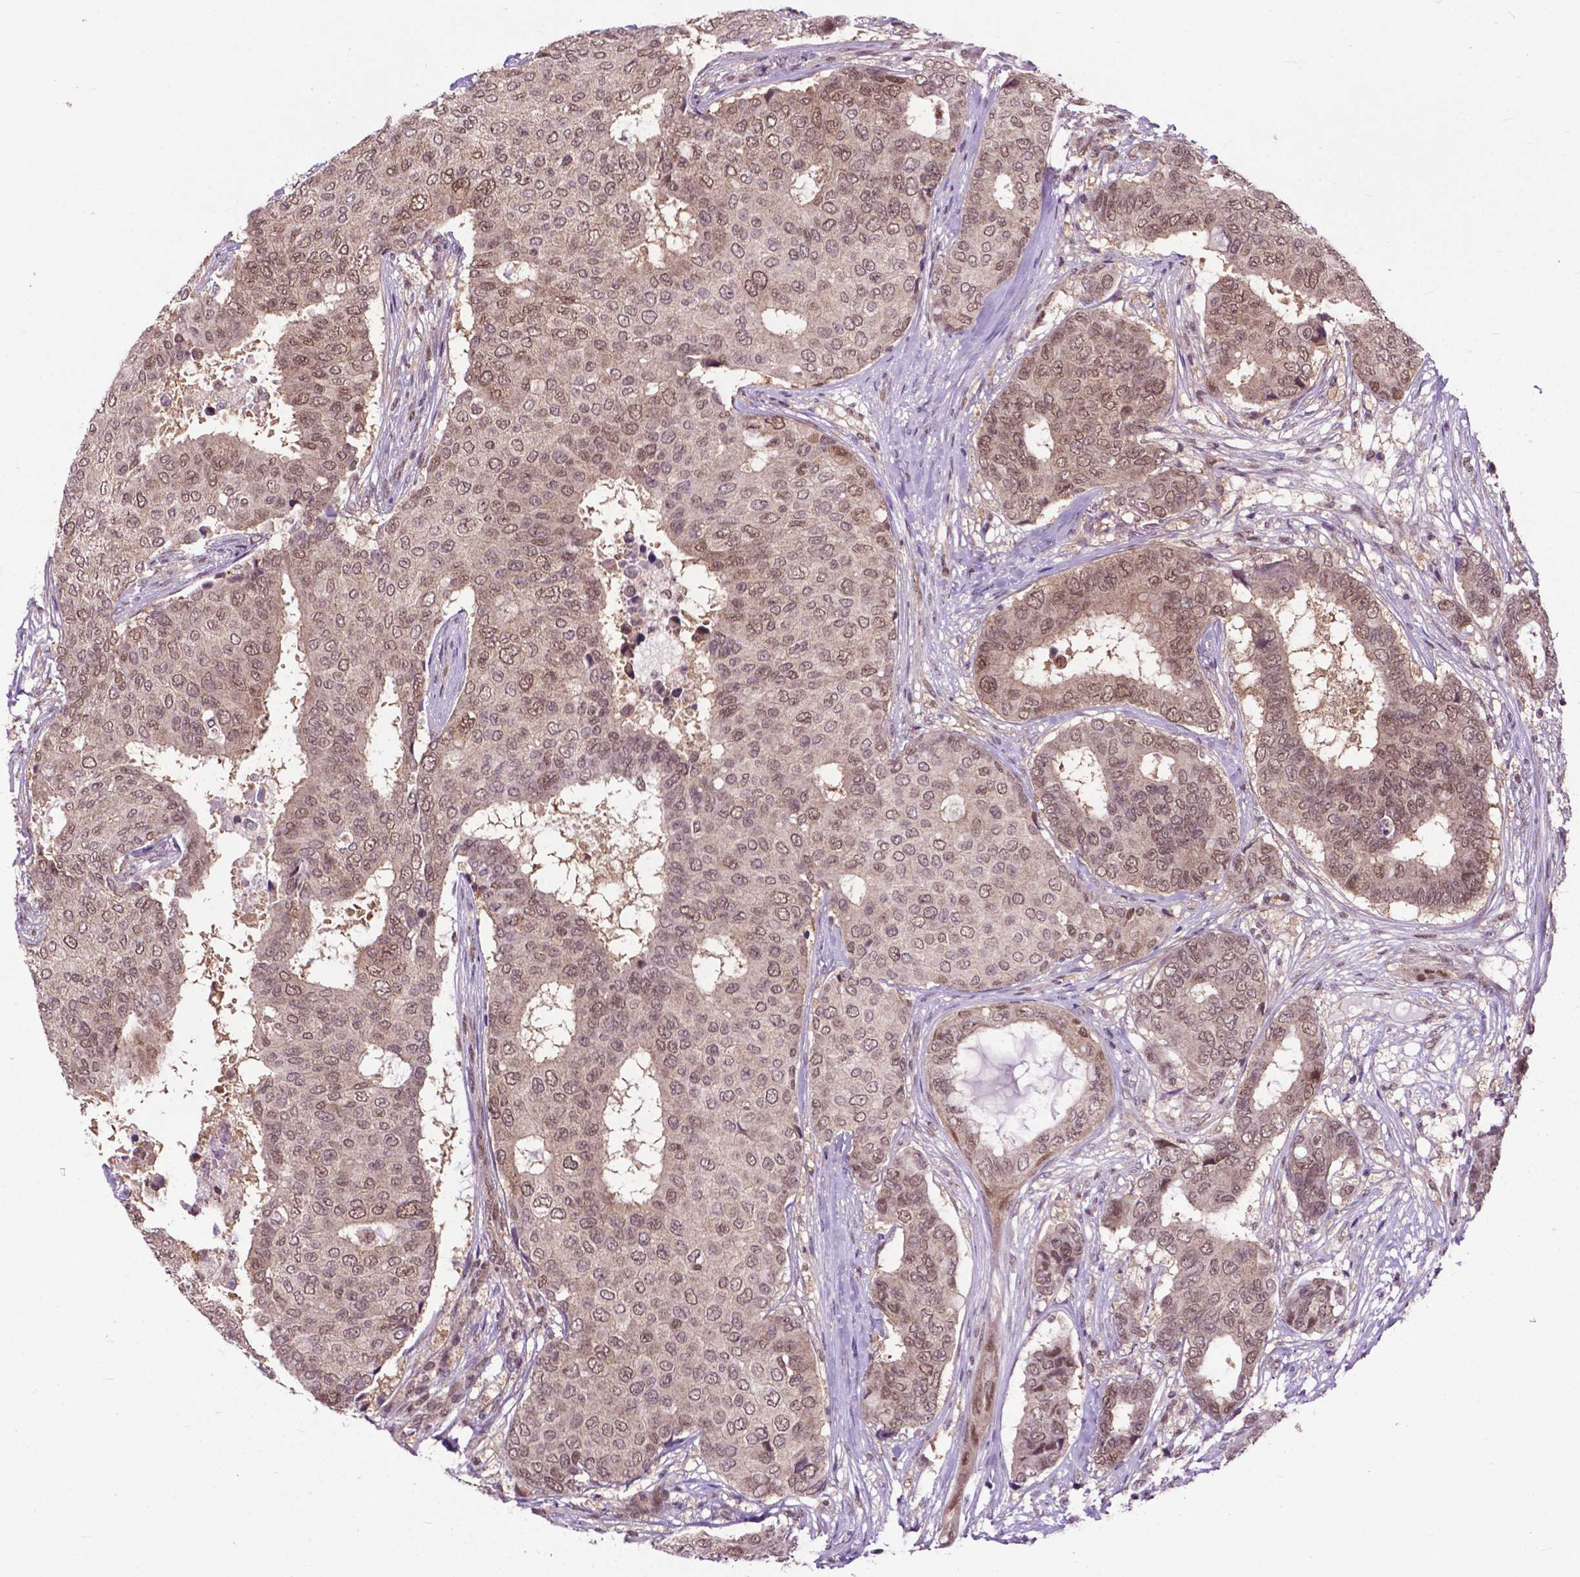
{"staining": {"intensity": "weak", "quantity": ">75%", "location": "nuclear"}, "tissue": "breast cancer", "cell_type": "Tumor cells", "image_type": "cancer", "snomed": [{"axis": "morphology", "description": "Duct carcinoma"}, {"axis": "topography", "description": "Breast"}], "caption": "Breast cancer (infiltrating ductal carcinoma) tissue shows weak nuclear staining in approximately >75% of tumor cells", "gene": "FAF1", "patient": {"sex": "female", "age": 75}}